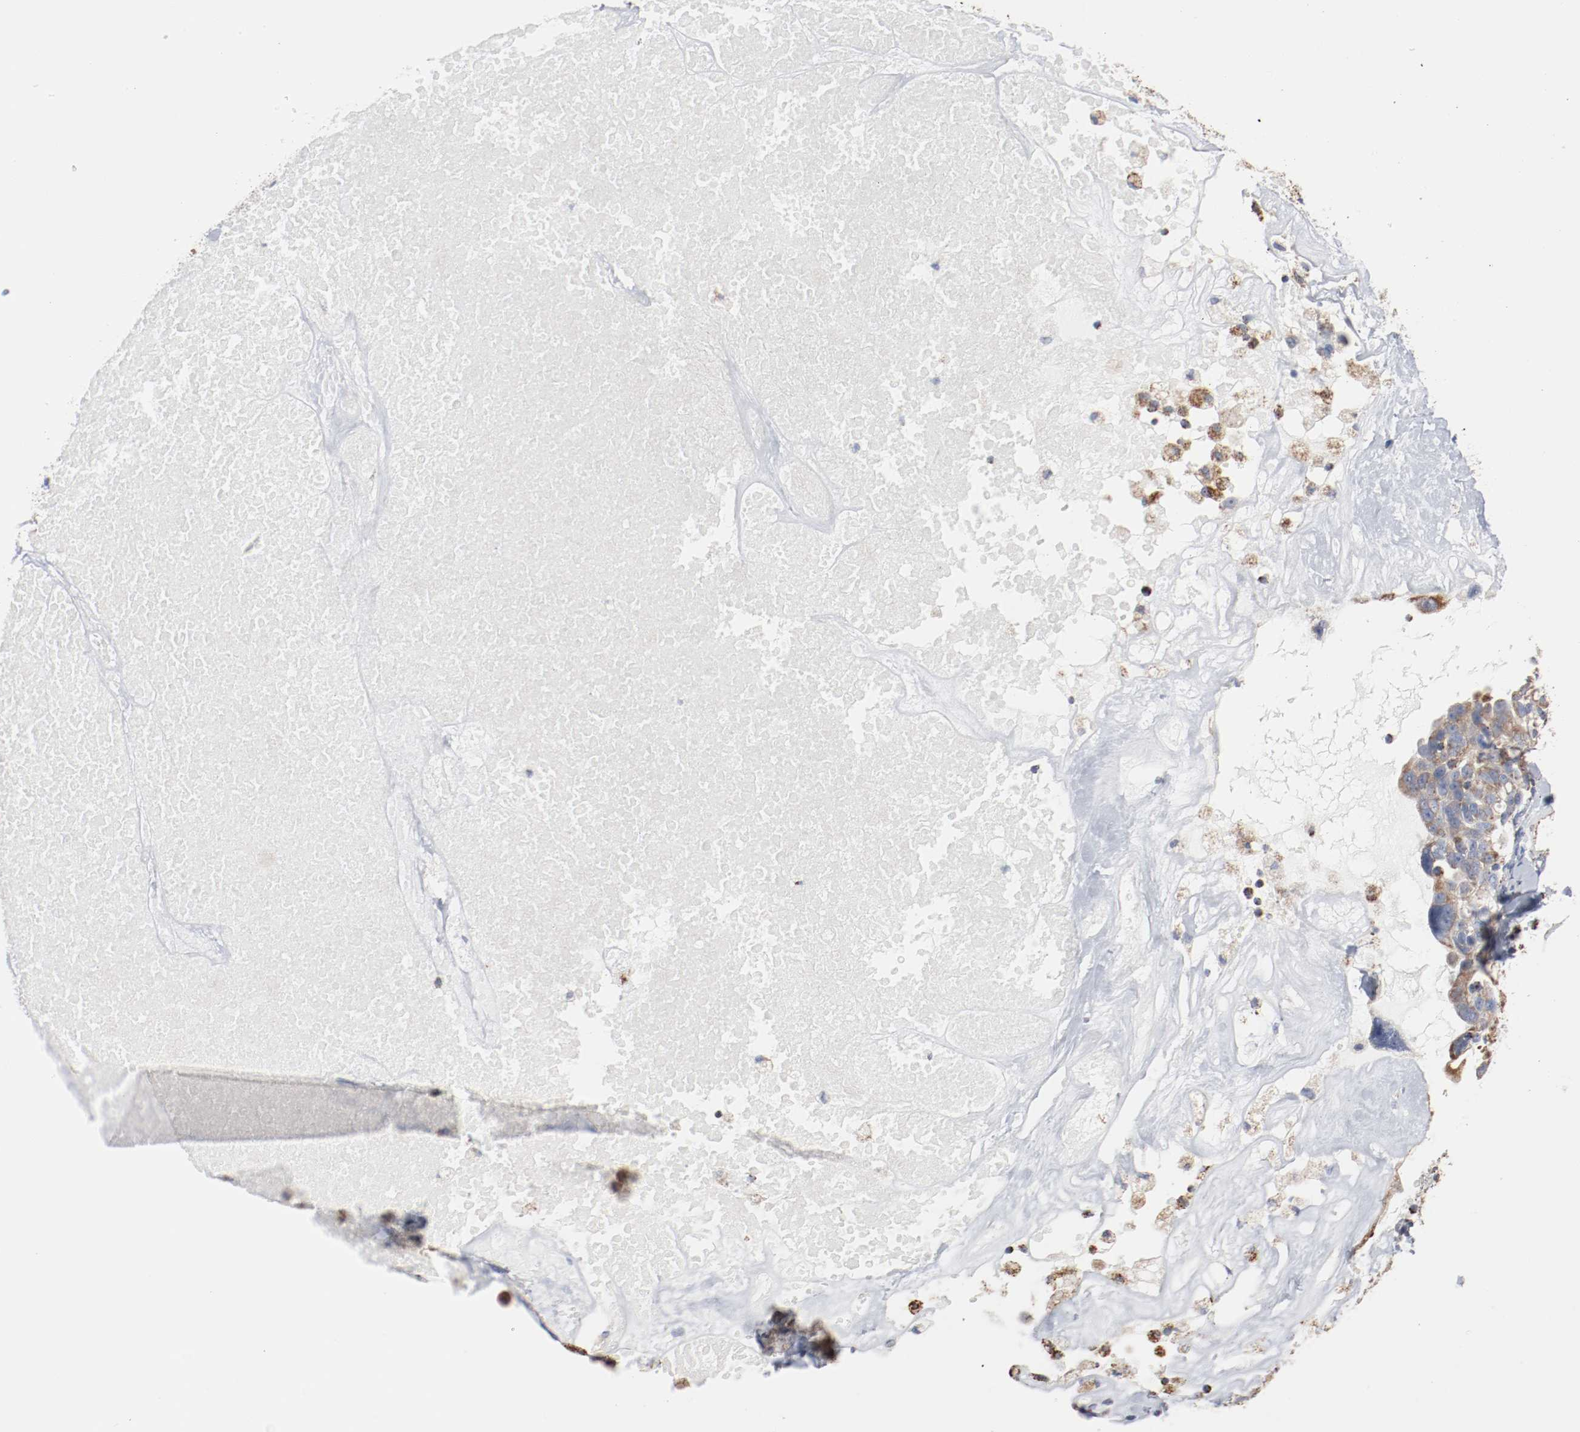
{"staining": {"intensity": "weak", "quantity": "25%-75%", "location": "cytoplasmic/membranous"}, "tissue": "ovarian cancer", "cell_type": "Tumor cells", "image_type": "cancer", "snomed": [{"axis": "morphology", "description": "Cystadenocarcinoma, serous, NOS"}, {"axis": "topography", "description": "Ovary"}], "caption": "Human ovarian serous cystadenocarcinoma stained with a protein marker exhibits weak staining in tumor cells.", "gene": "NDUFS4", "patient": {"sex": "female", "age": 66}}